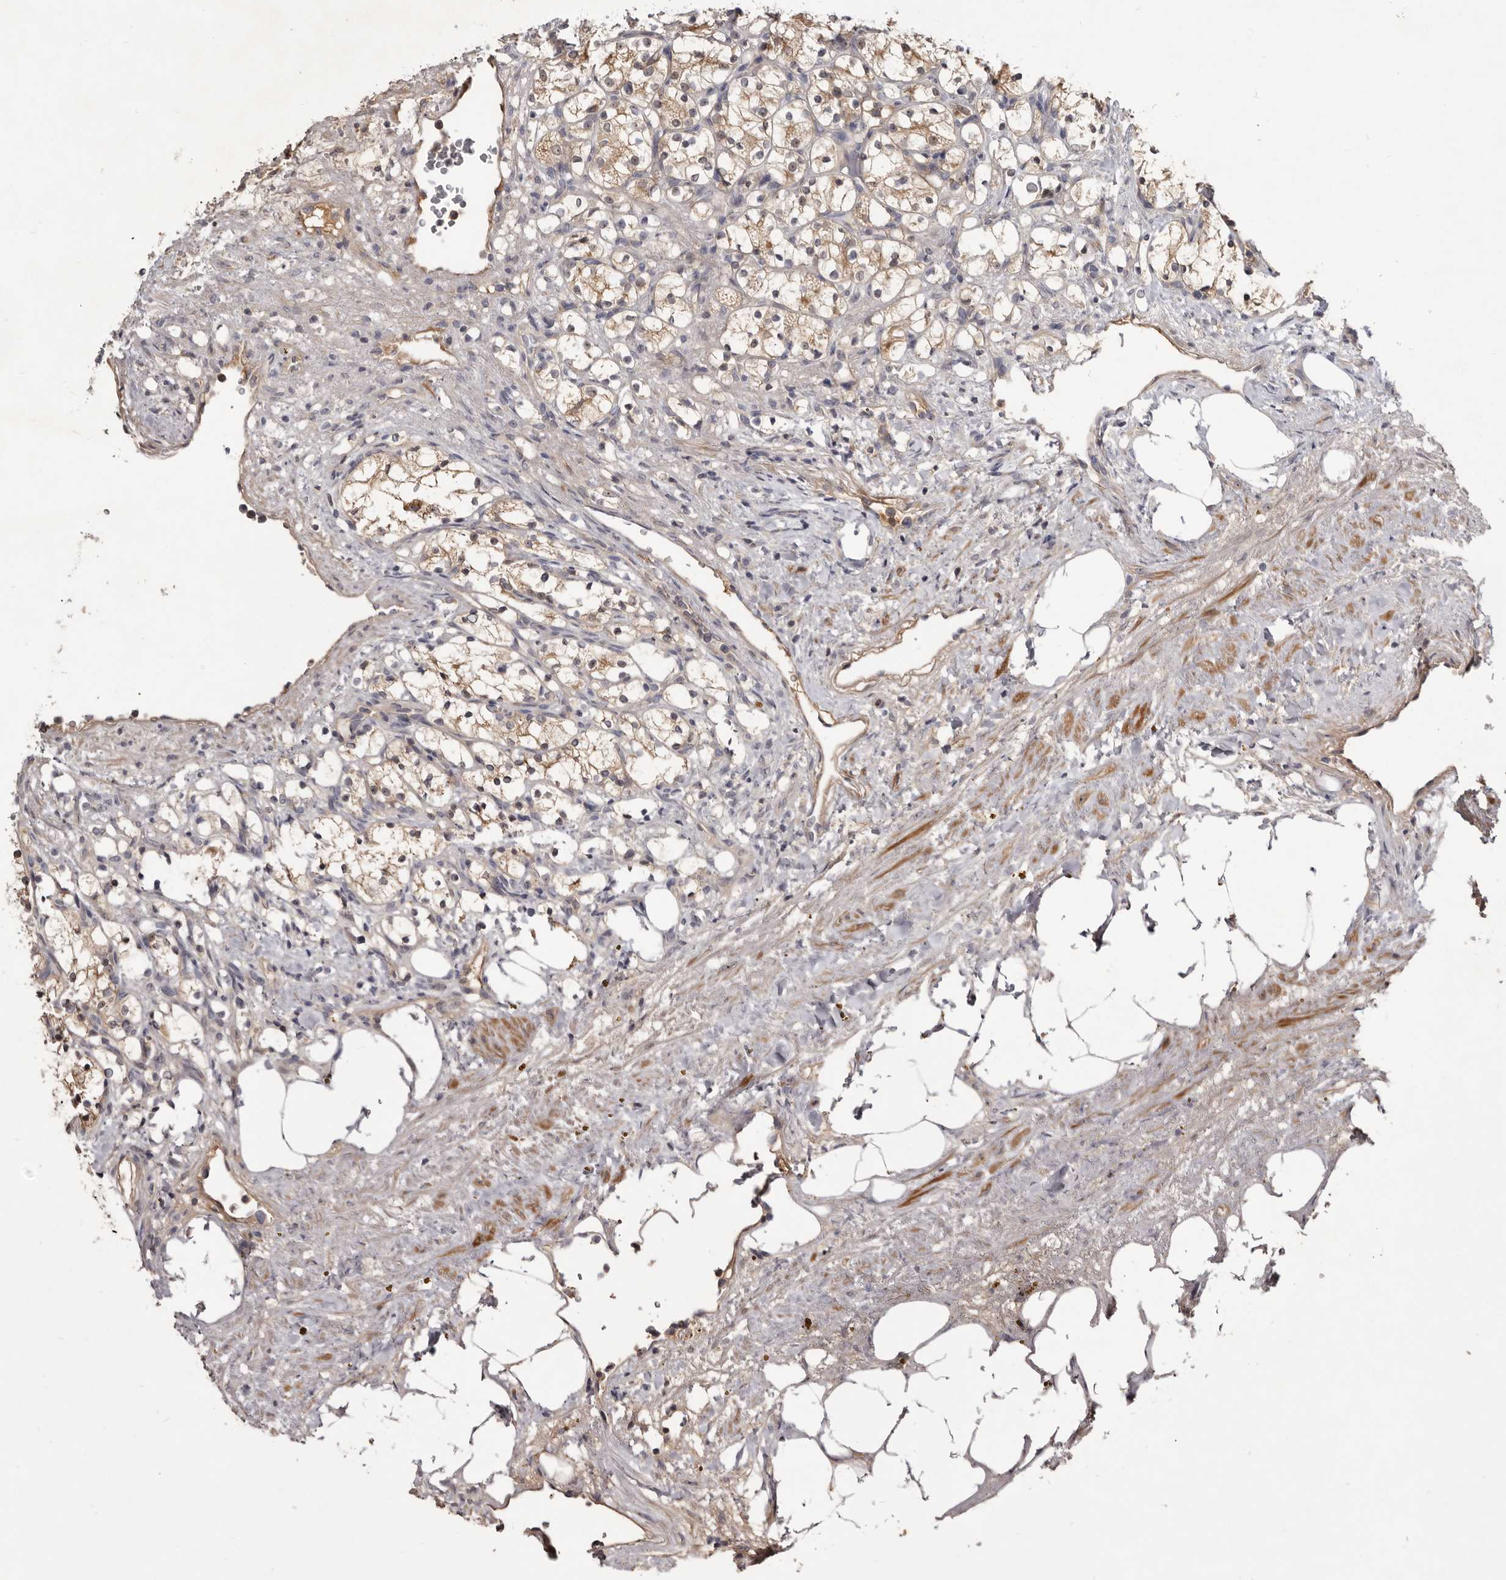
{"staining": {"intensity": "weak", "quantity": "25%-75%", "location": "cytoplasmic/membranous"}, "tissue": "renal cancer", "cell_type": "Tumor cells", "image_type": "cancer", "snomed": [{"axis": "morphology", "description": "Adenocarcinoma, NOS"}, {"axis": "topography", "description": "Kidney"}], "caption": "Tumor cells demonstrate low levels of weak cytoplasmic/membranous expression in about 25%-75% of cells in human renal cancer. Immunohistochemistry (ihc) stains the protein in brown and the nuclei are stained blue.", "gene": "TTC39A", "patient": {"sex": "female", "age": 69}}